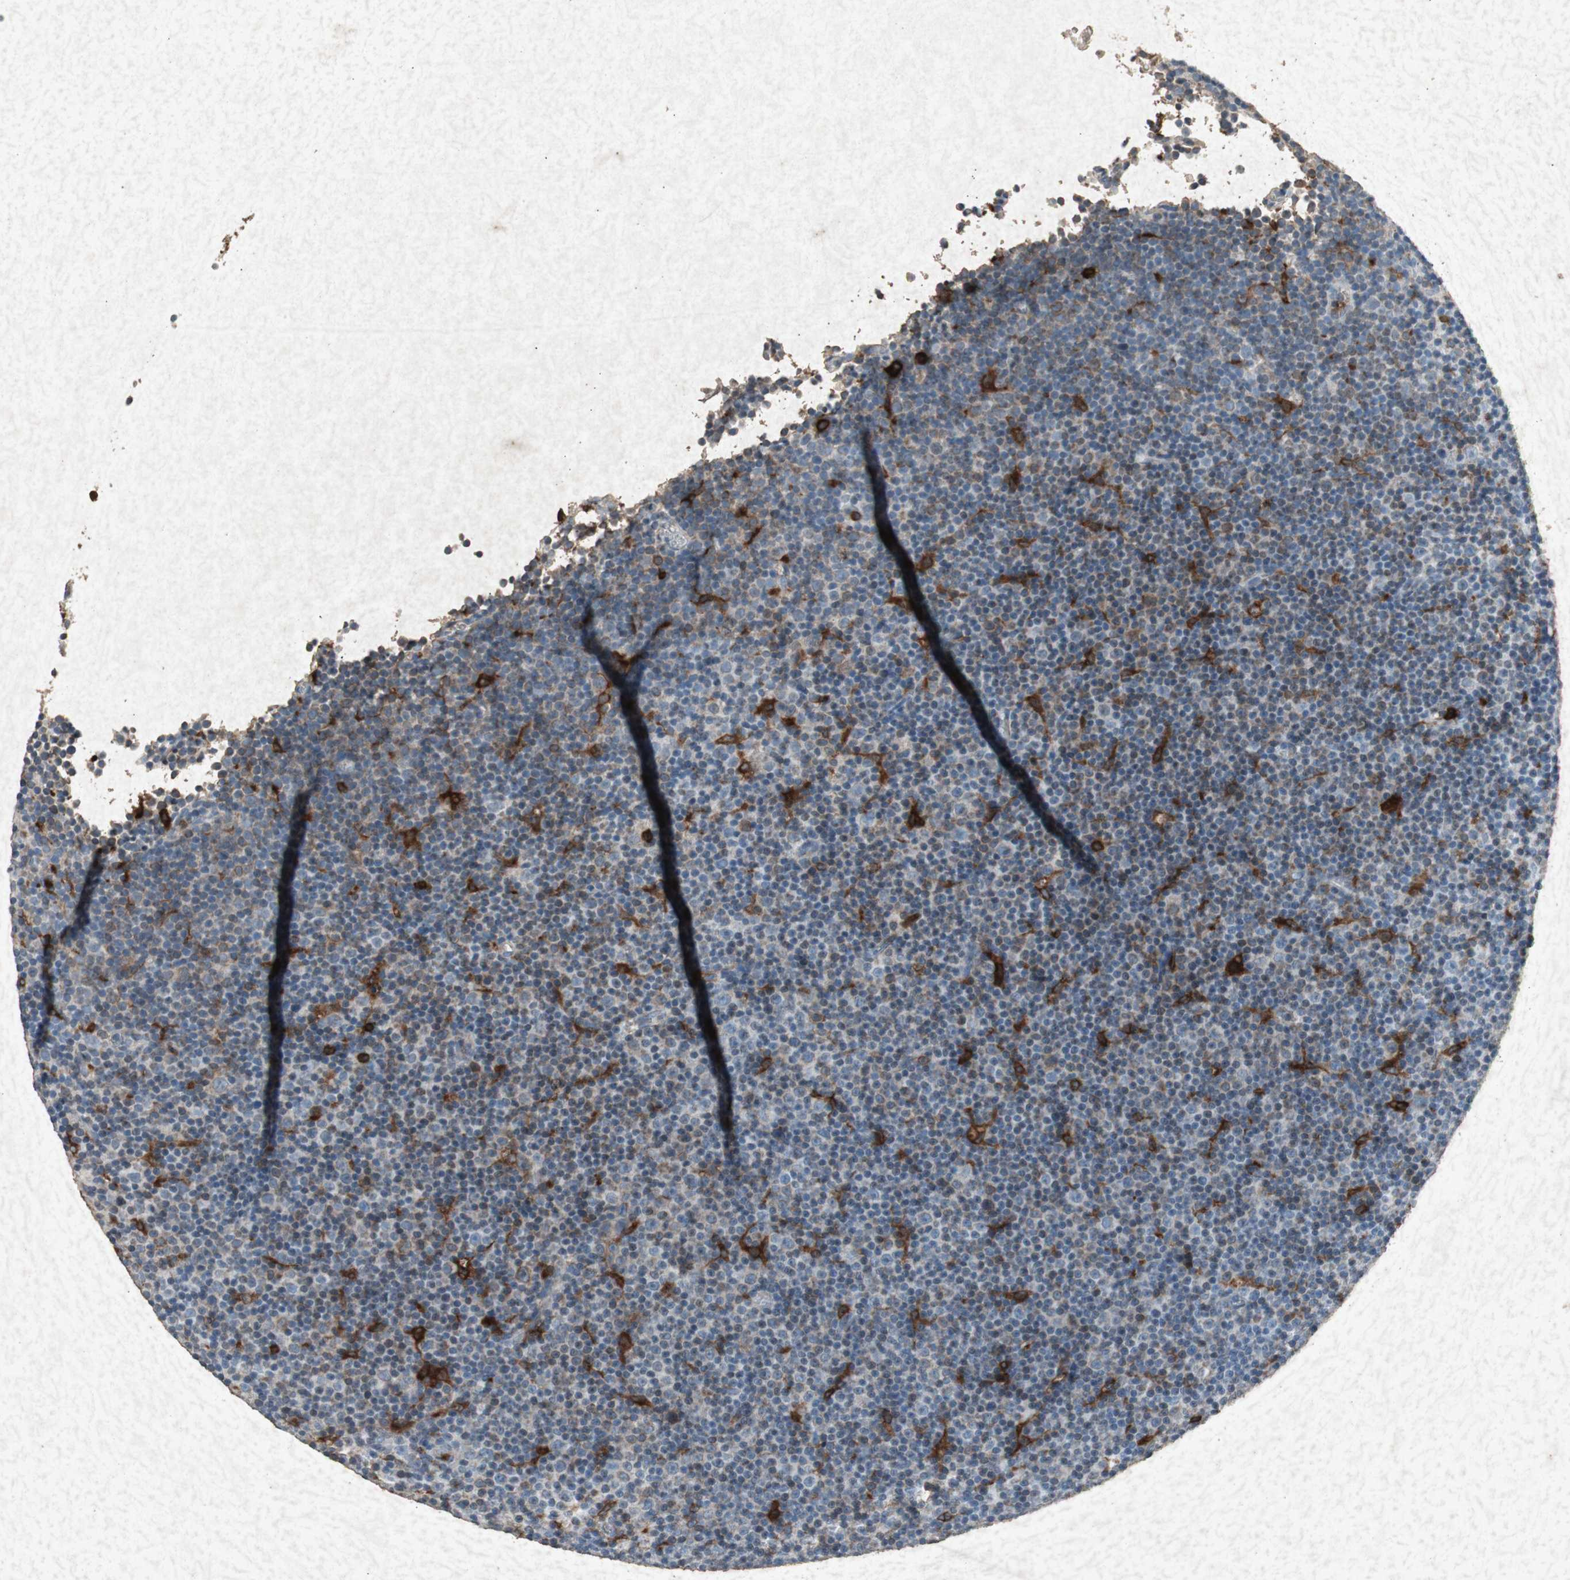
{"staining": {"intensity": "negative", "quantity": "none", "location": "none"}, "tissue": "lymphoma", "cell_type": "Tumor cells", "image_type": "cancer", "snomed": [{"axis": "morphology", "description": "Malignant lymphoma, non-Hodgkin's type, Low grade"}, {"axis": "topography", "description": "Lymph node"}], "caption": "Image shows no significant protein staining in tumor cells of malignant lymphoma, non-Hodgkin's type (low-grade).", "gene": "TYROBP", "patient": {"sex": "female", "age": 67}}